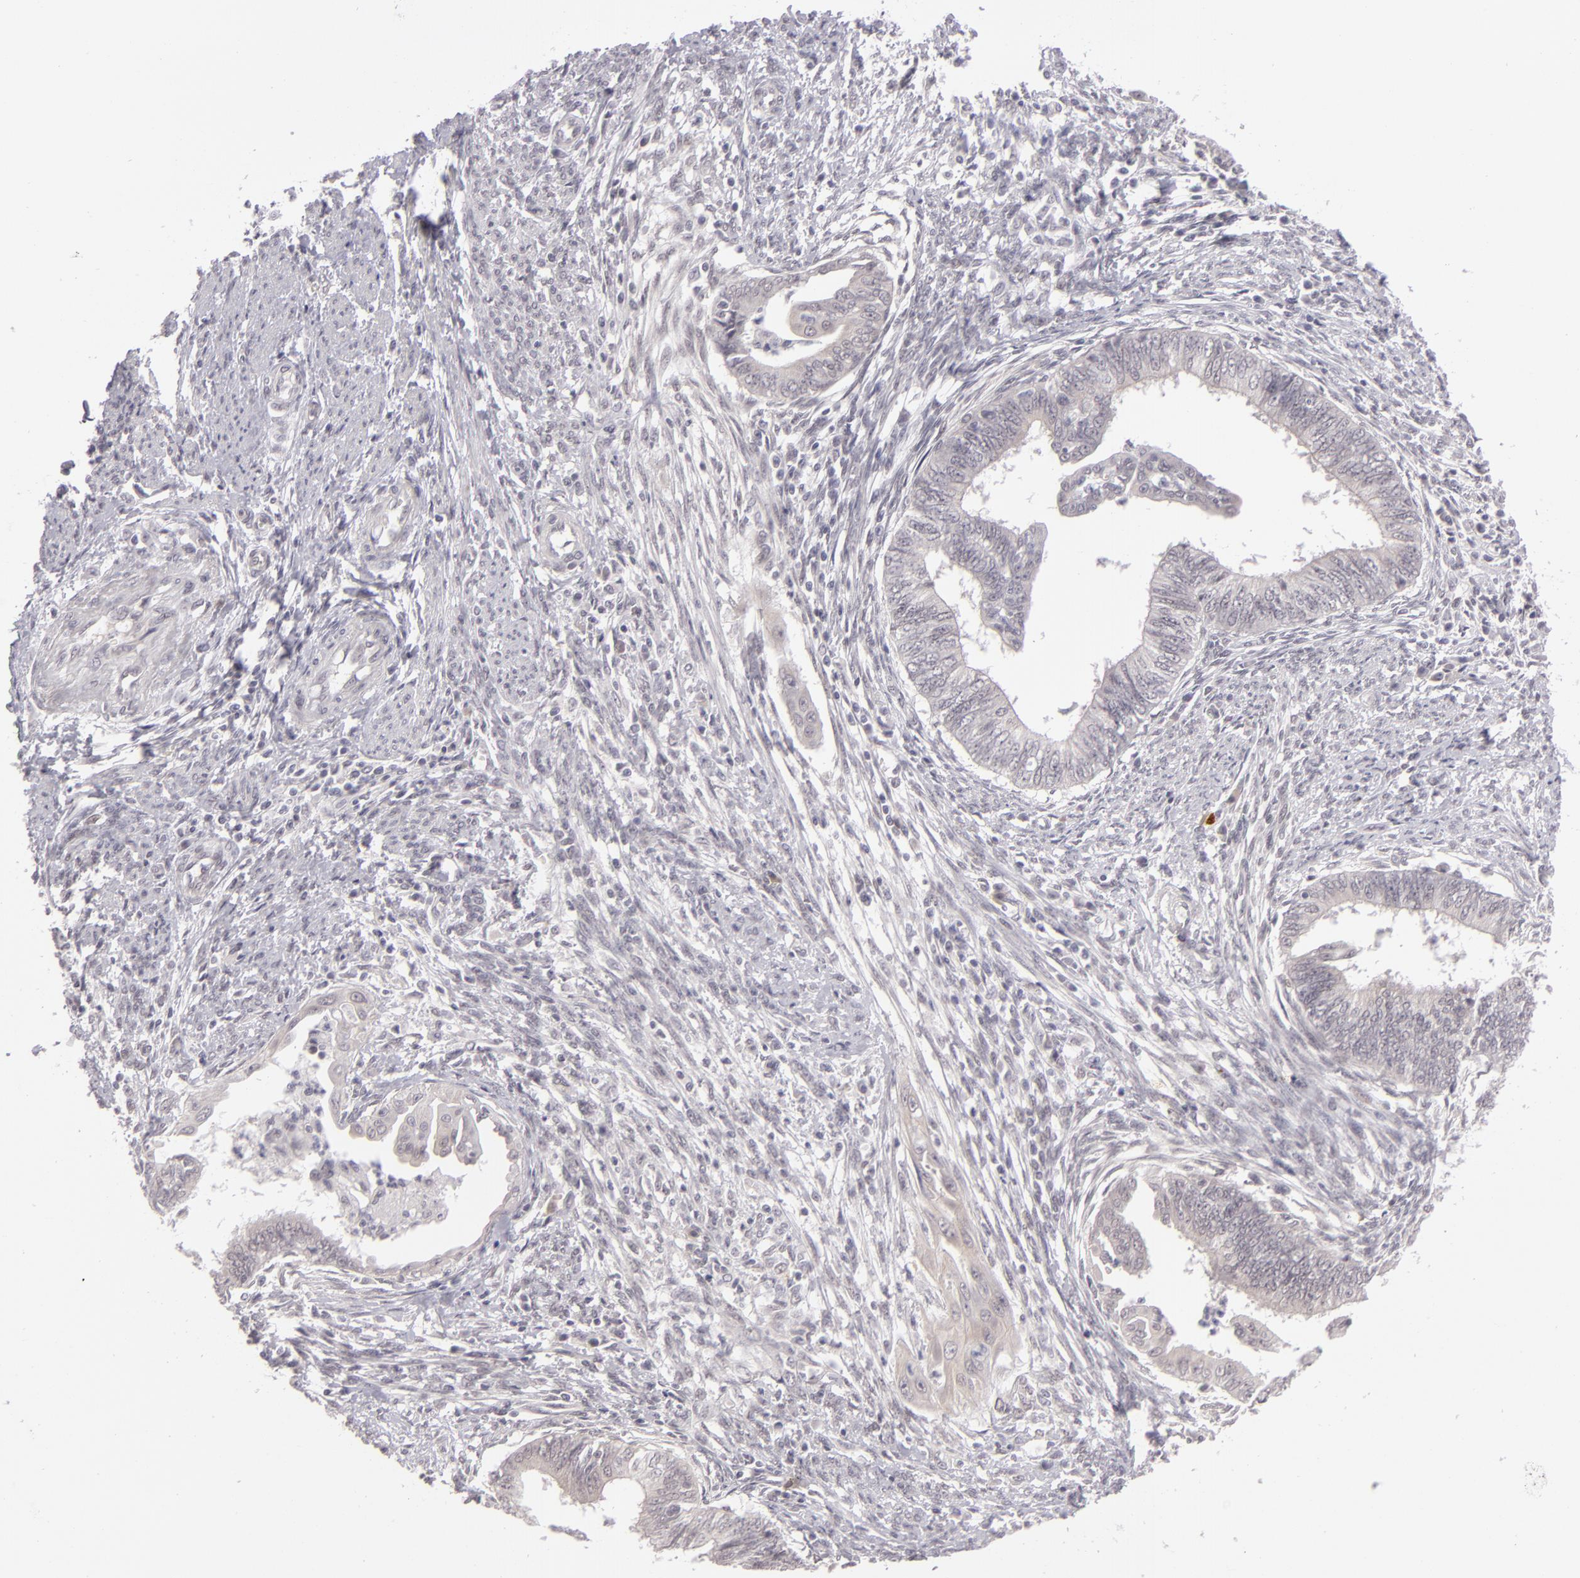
{"staining": {"intensity": "negative", "quantity": "none", "location": "none"}, "tissue": "endometrial cancer", "cell_type": "Tumor cells", "image_type": "cancer", "snomed": [{"axis": "morphology", "description": "Adenocarcinoma, NOS"}, {"axis": "topography", "description": "Endometrium"}], "caption": "Endometrial cancer stained for a protein using immunohistochemistry reveals no staining tumor cells.", "gene": "ZNF205", "patient": {"sex": "female", "age": 66}}